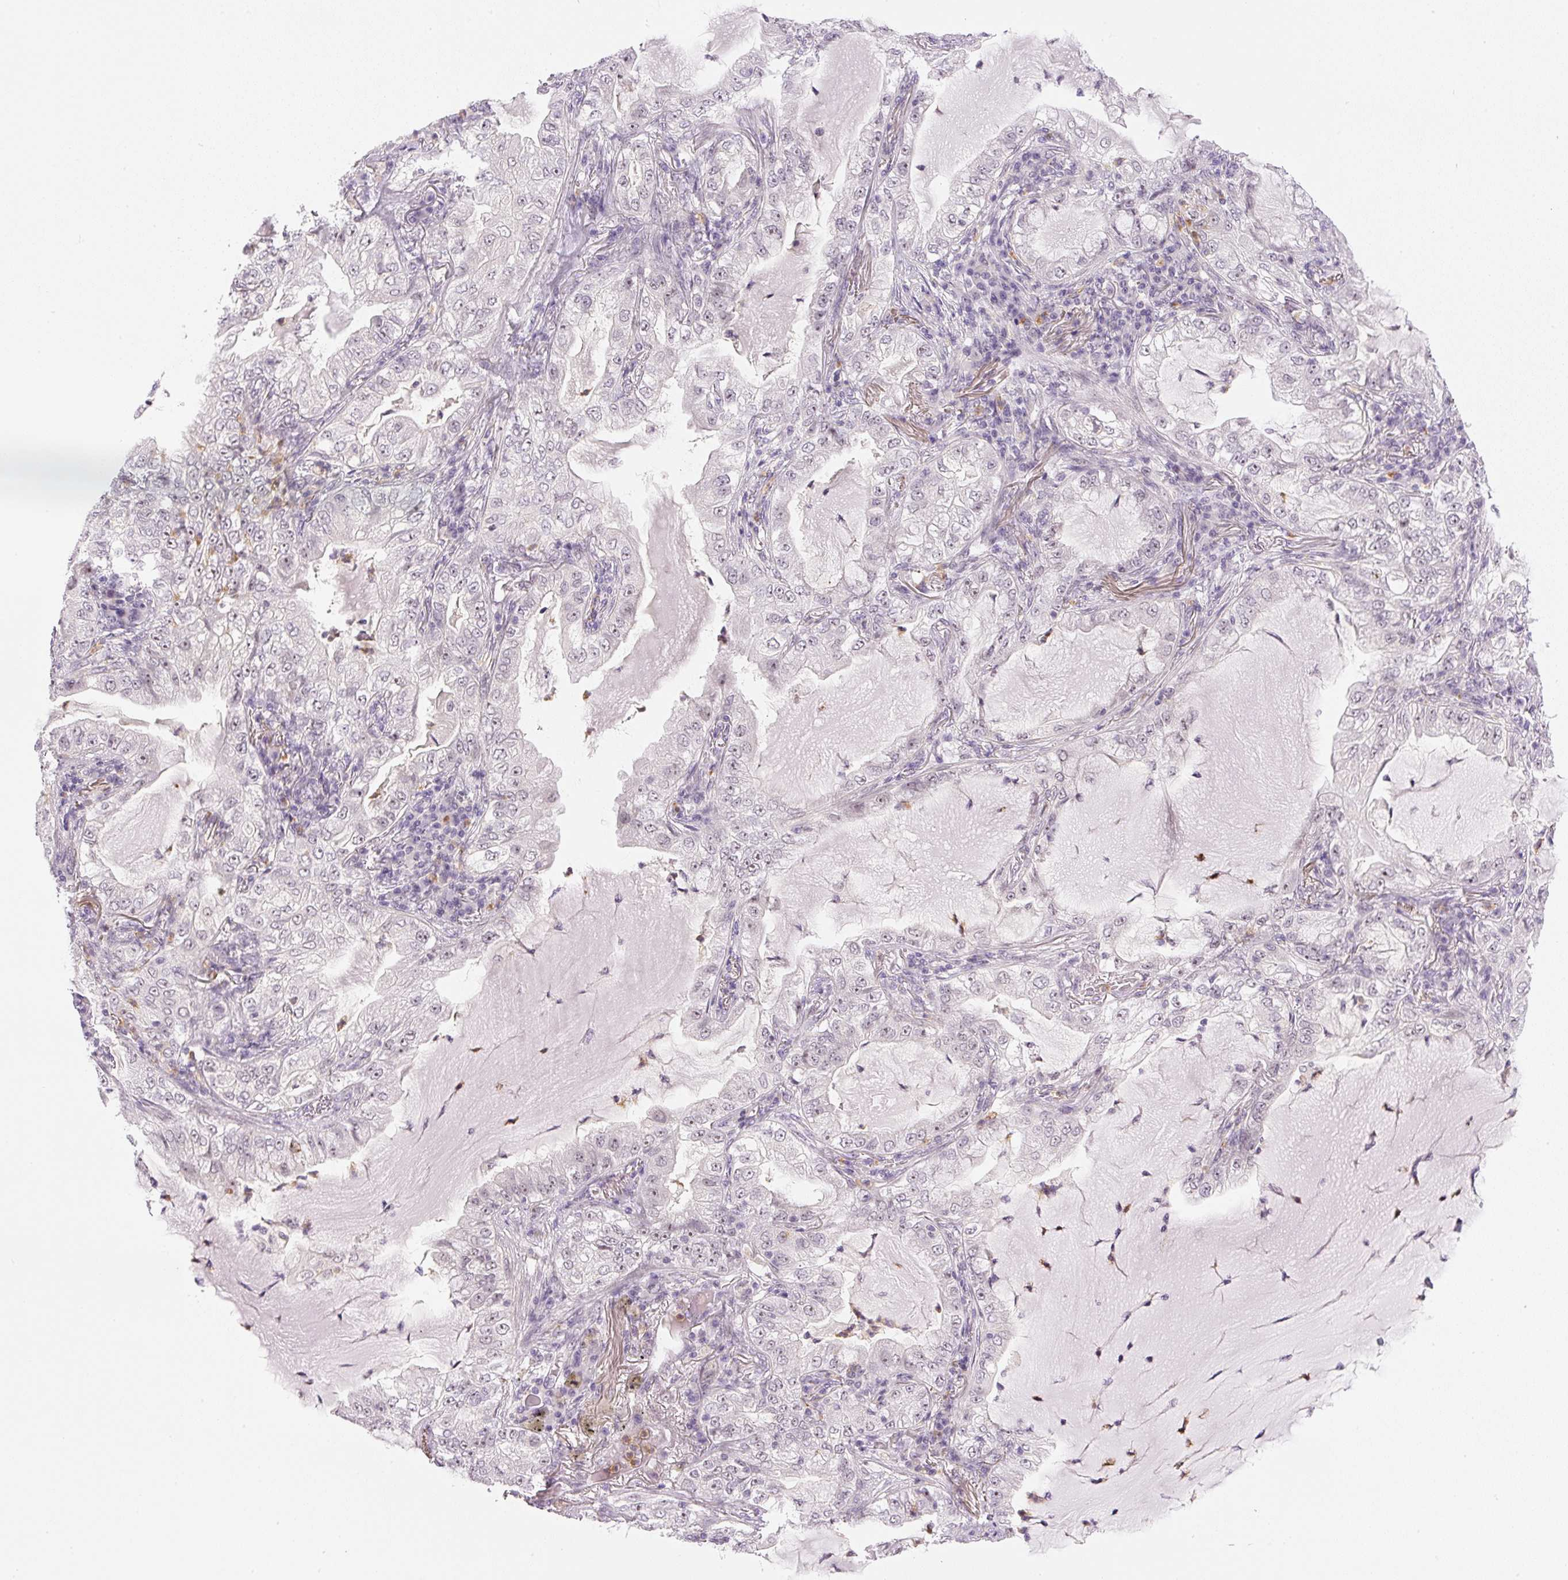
{"staining": {"intensity": "weak", "quantity": "25%-75%", "location": "nuclear"}, "tissue": "lung cancer", "cell_type": "Tumor cells", "image_type": "cancer", "snomed": [{"axis": "morphology", "description": "Adenocarcinoma, NOS"}, {"axis": "topography", "description": "Lung"}], "caption": "Lung cancer stained for a protein (brown) shows weak nuclear positive positivity in about 25%-75% of tumor cells.", "gene": "SGF29", "patient": {"sex": "female", "age": 73}}